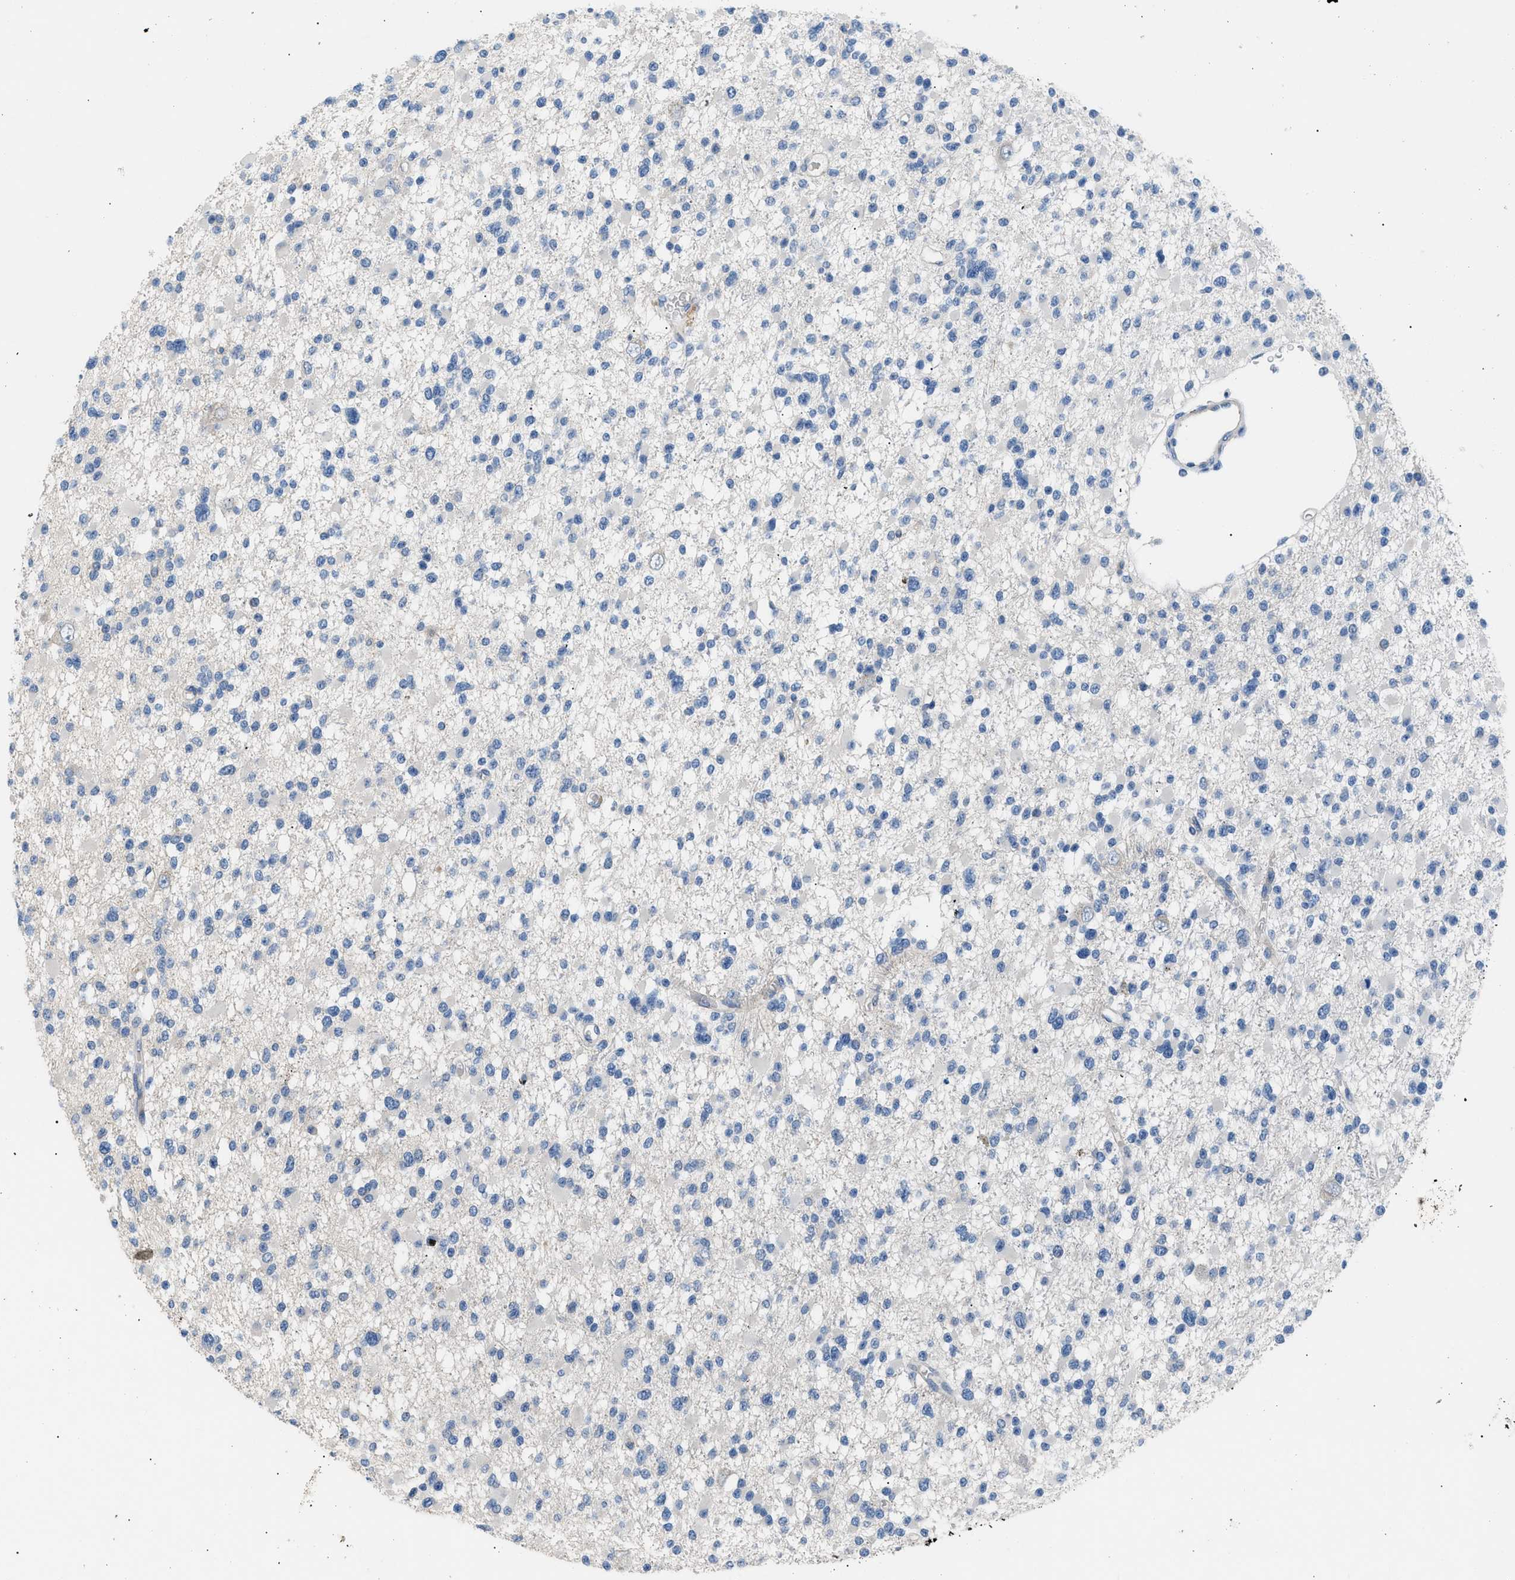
{"staining": {"intensity": "negative", "quantity": "none", "location": "none"}, "tissue": "glioma", "cell_type": "Tumor cells", "image_type": "cancer", "snomed": [{"axis": "morphology", "description": "Glioma, malignant, Low grade"}, {"axis": "topography", "description": "Brain"}], "caption": "Immunohistochemistry (IHC) of human glioma reveals no expression in tumor cells.", "gene": "ICA1", "patient": {"sex": "female", "age": 22}}